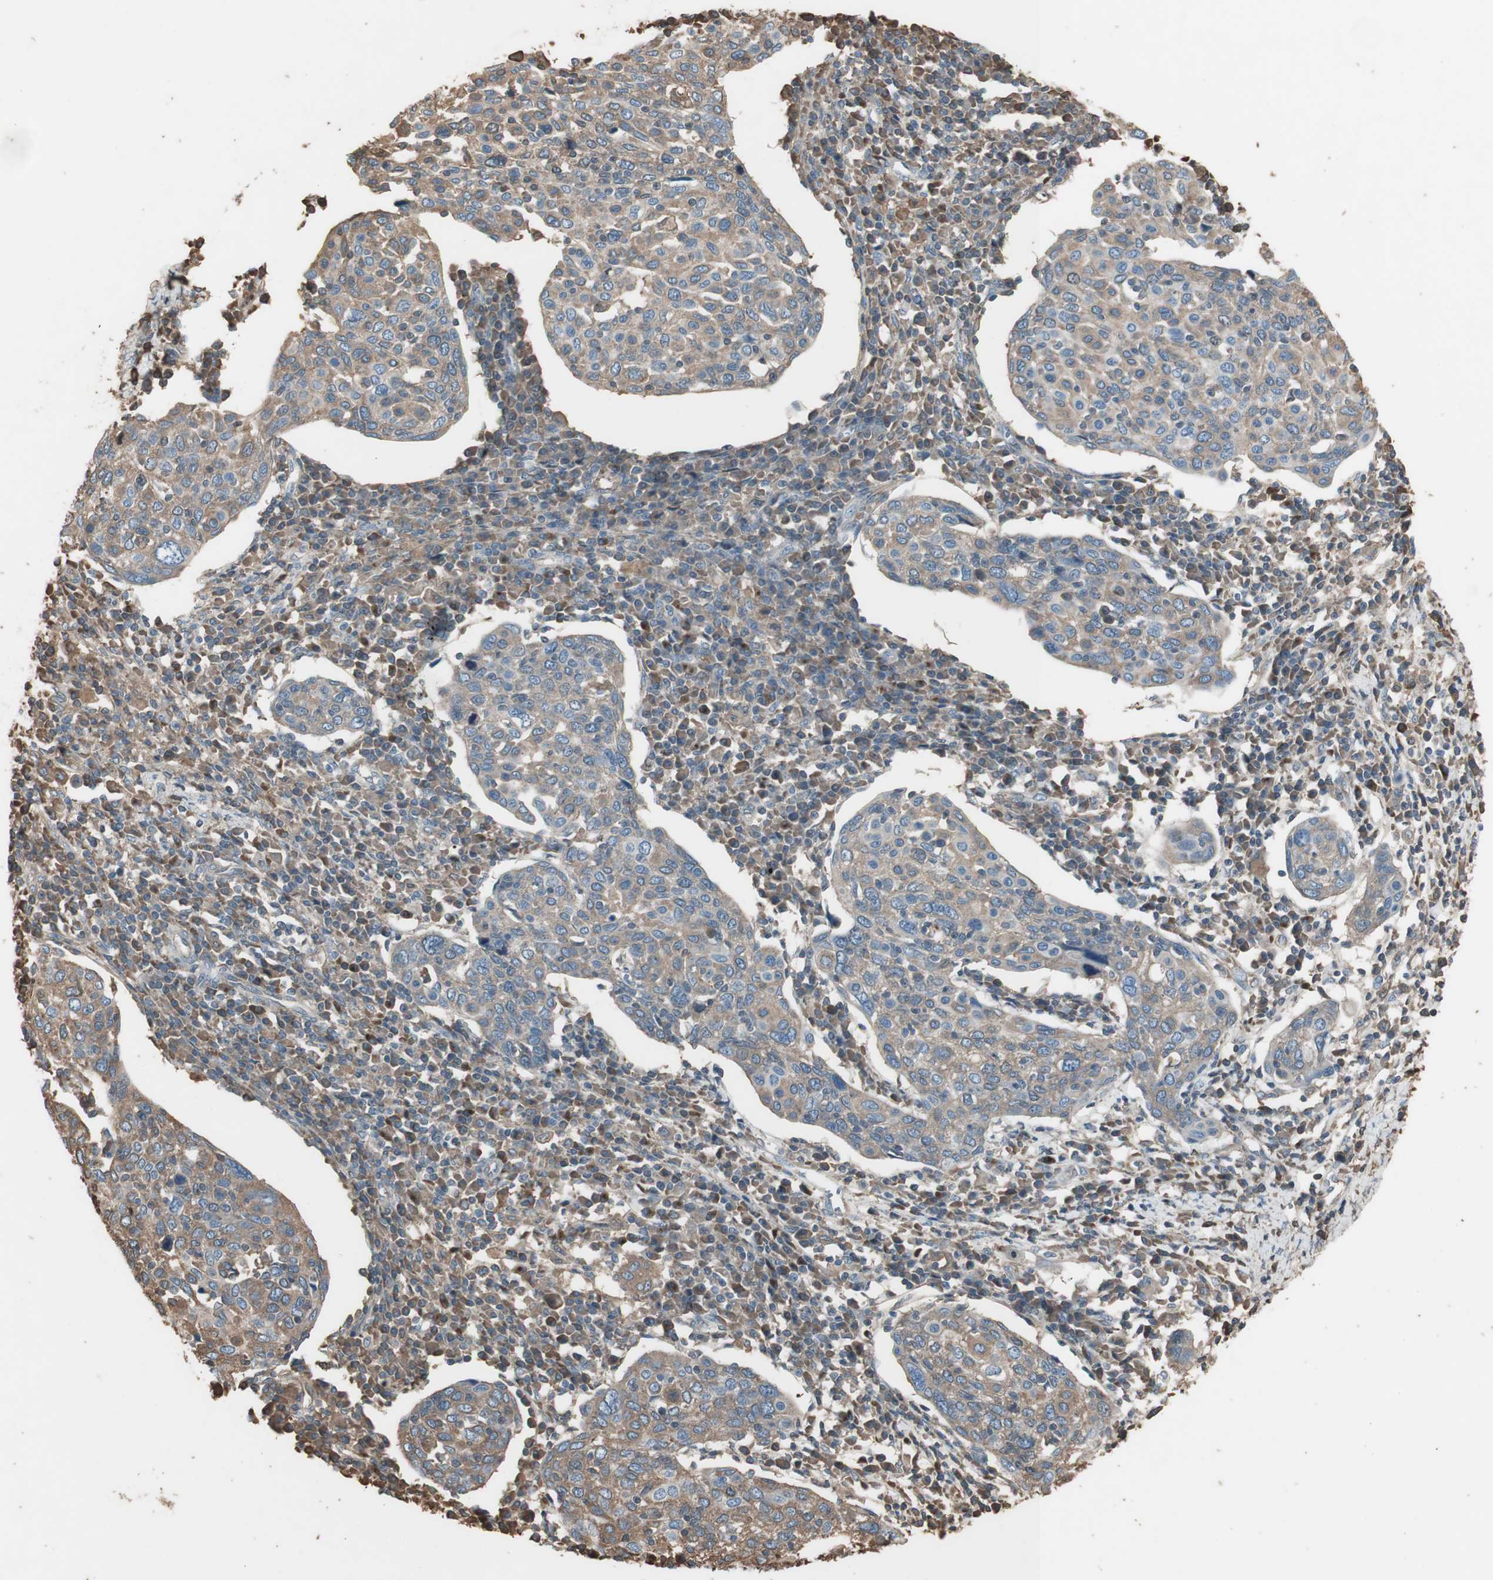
{"staining": {"intensity": "weak", "quantity": ">75%", "location": "cytoplasmic/membranous"}, "tissue": "cervical cancer", "cell_type": "Tumor cells", "image_type": "cancer", "snomed": [{"axis": "morphology", "description": "Squamous cell carcinoma, NOS"}, {"axis": "topography", "description": "Cervix"}], "caption": "Immunohistochemistry (IHC) micrograph of squamous cell carcinoma (cervical) stained for a protein (brown), which displays low levels of weak cytoplasmic/membranous staining in about >75% of tumor cells.", "gene": "MMP14", "patient": {"sex": "female", "age": 40}}